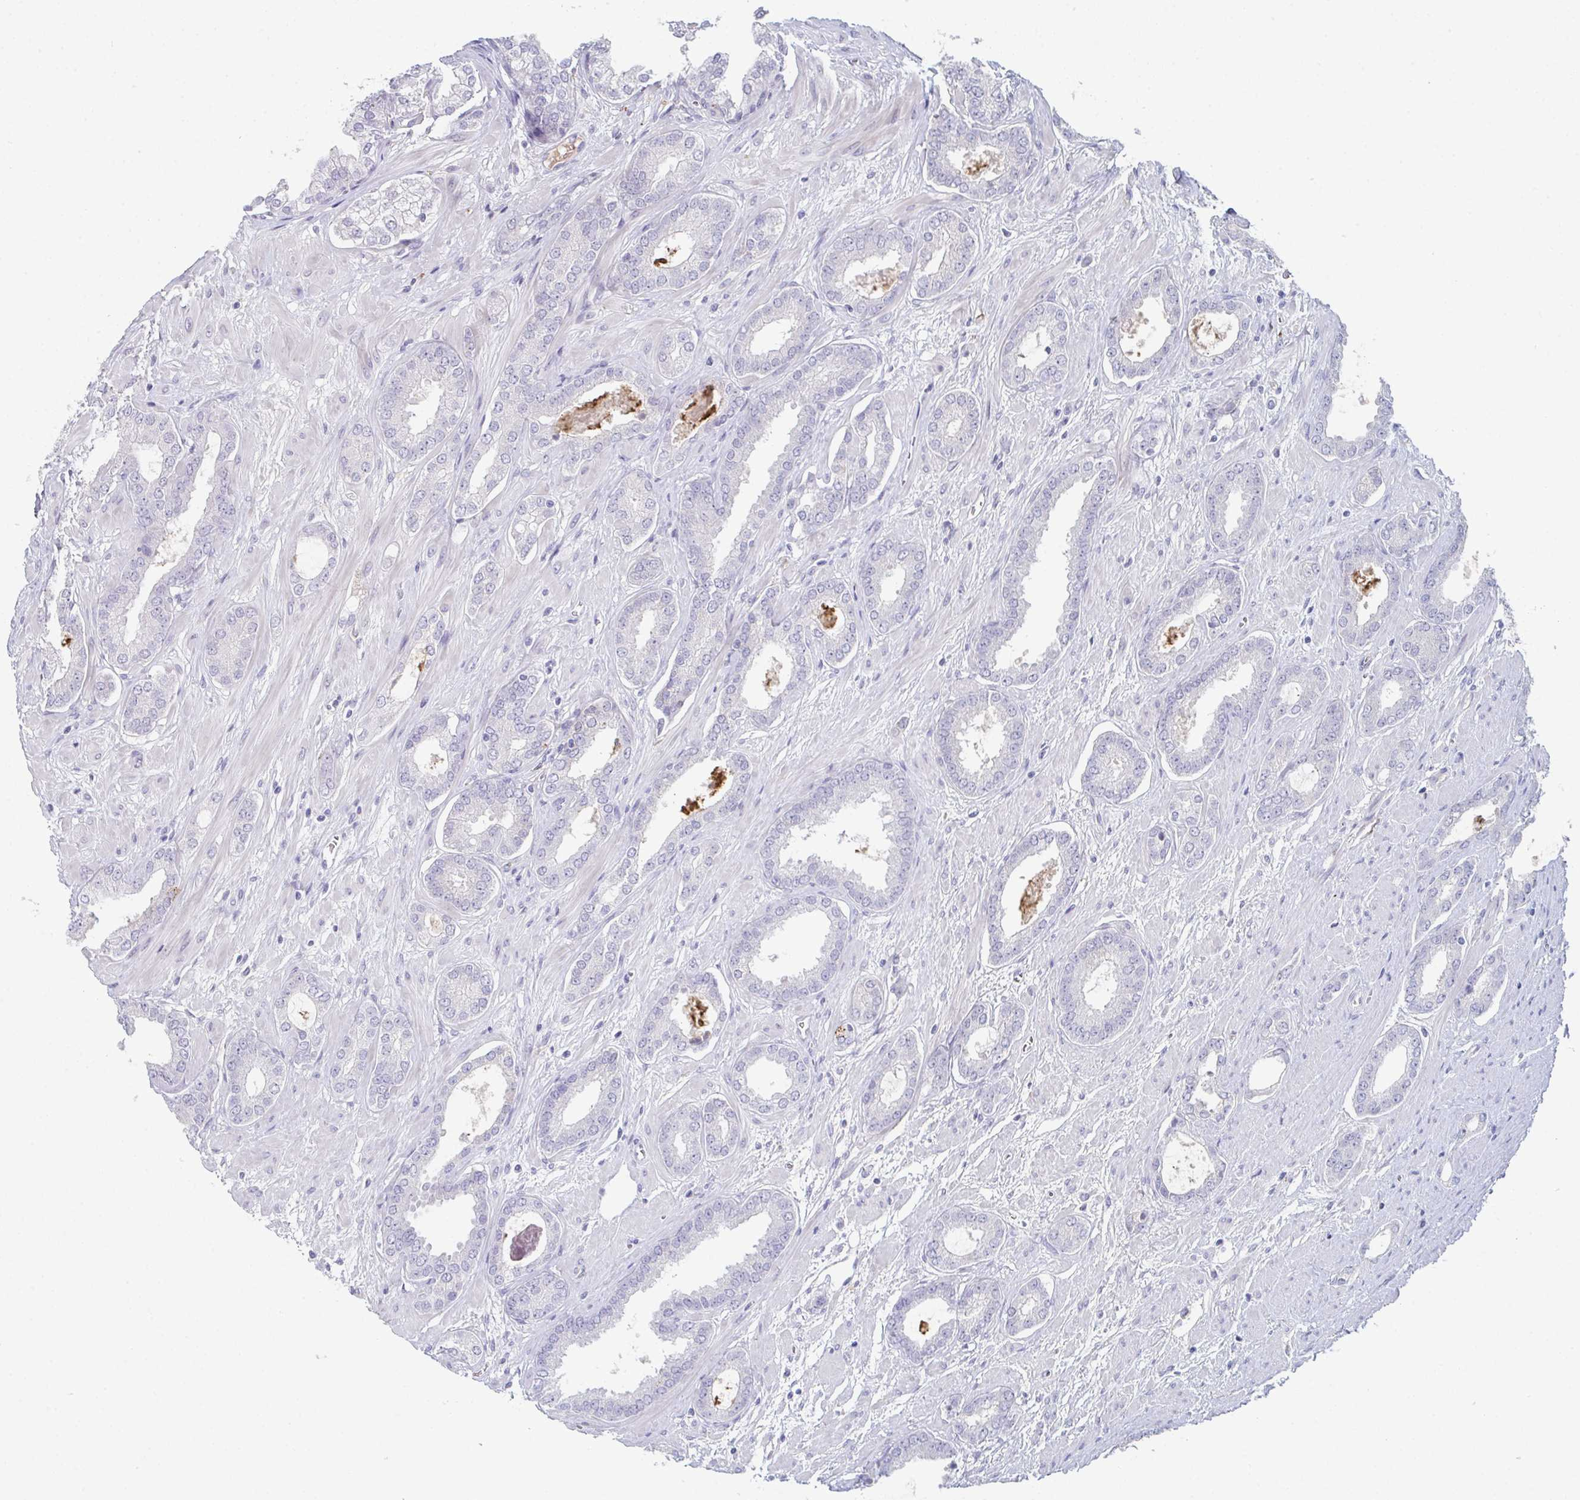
{"staining": {"intensity": "negative", "quantity": "none", "location": "none"}, "tissue": "prostate cancer", "cell_type": "Tumor cells", "image_type": "cancer", "snomed": [{"axis": "morphology", "description": "Adenocarcinoma, High grade"}, {"axis": "topography", "description": "Prostate"}], "caption": "The immunohistochemistry (IHC) micrograph has no significant expression in tumor cells of prostate adenocarcinoma (high-grade) tissue.", "gene": "ADAM21", "patient": {"sex": "male", "age": 58}}